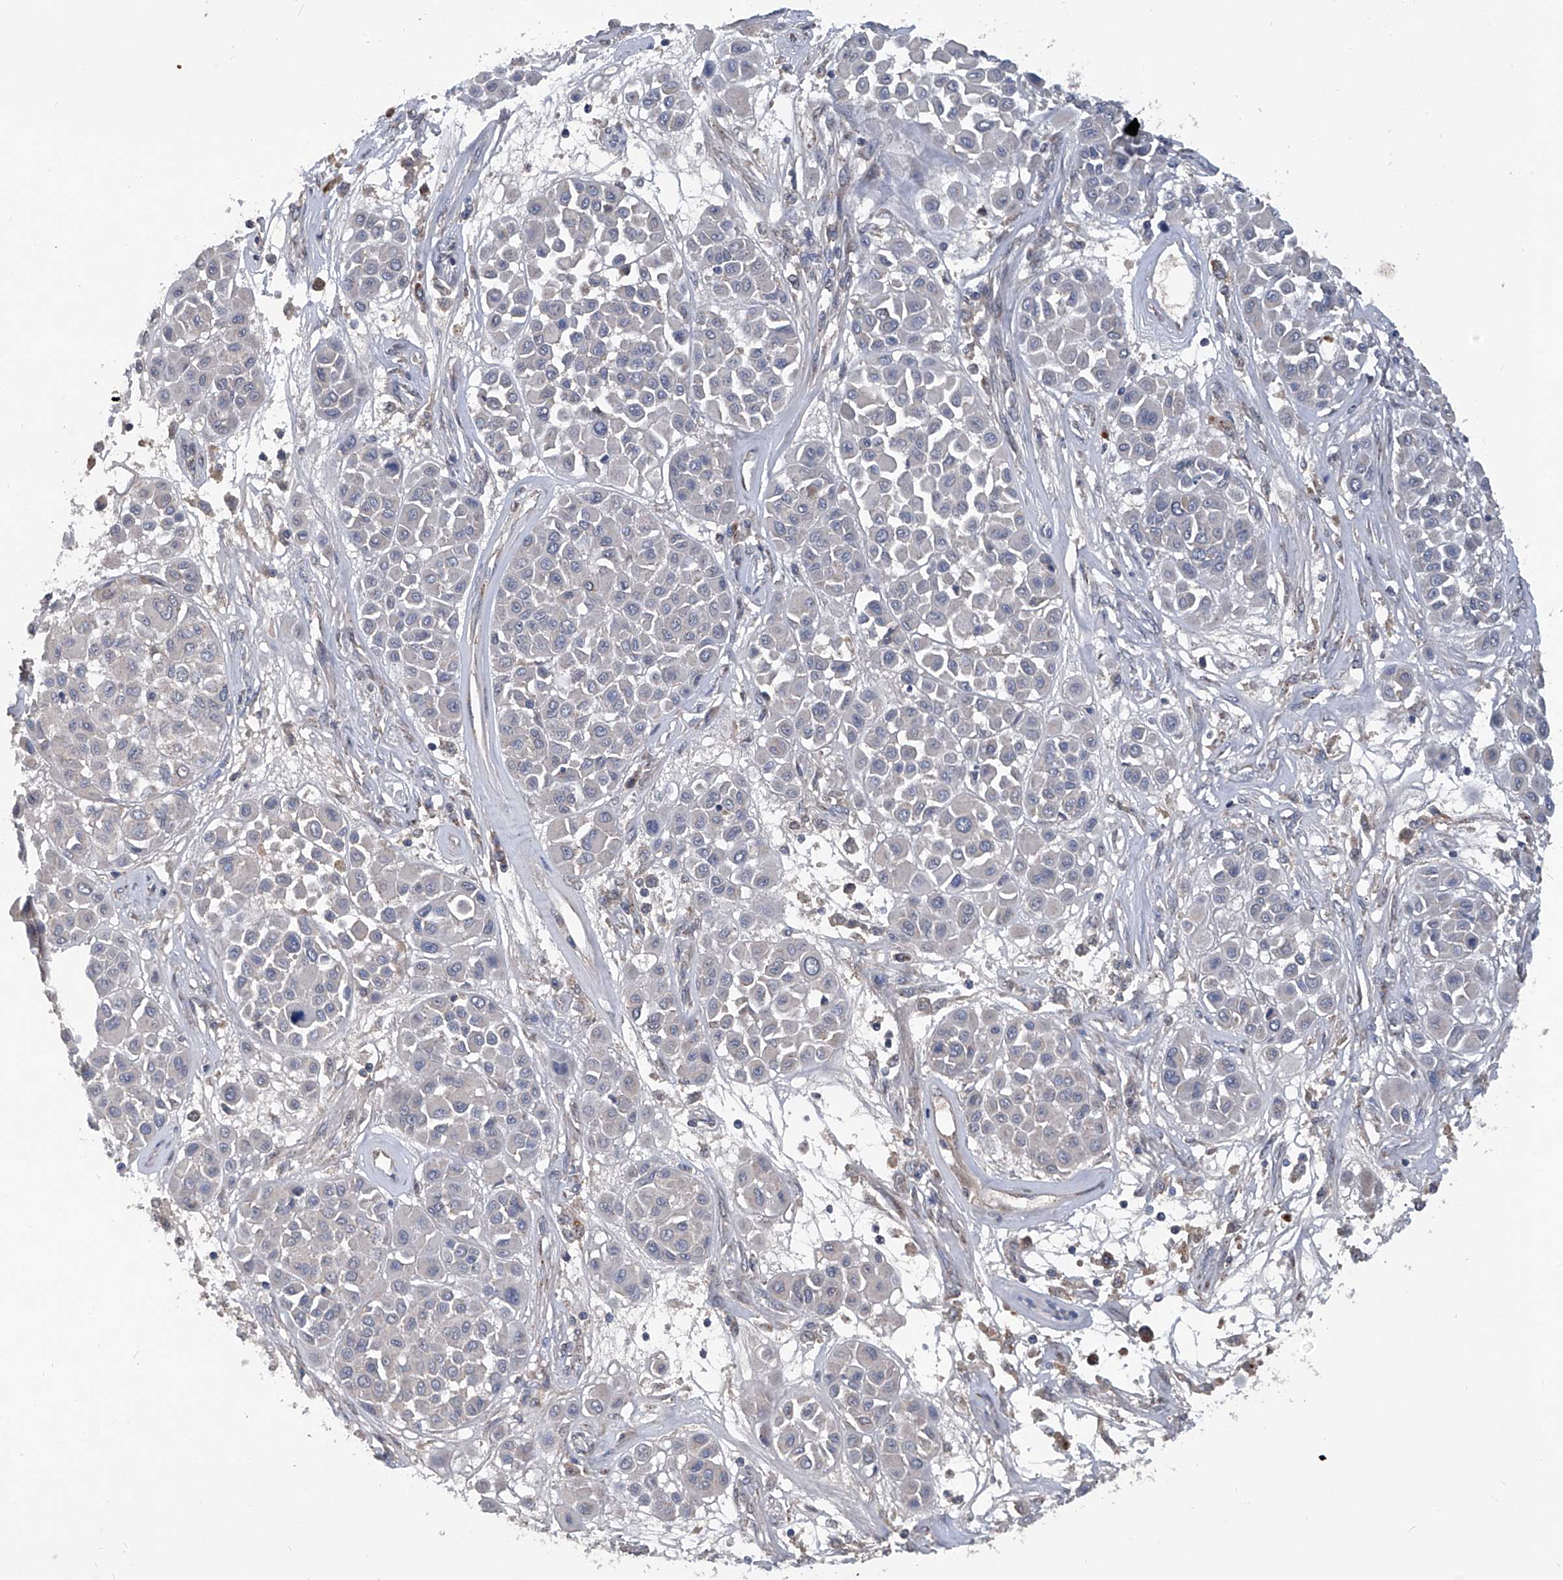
{"staining": {"intensity": "negative", "quantity": "none", "location": "none"}, "tissue": "melanoma", "cell_type": "Tumor cells", "image_type": "cancer", "snomed": [{"axis": "morphology", "description": "Malignant melanoma, Metastatic site"}, {"axis": "topography", "description": "Soft tissue"}], "caption": "Image shows no protein staining in tumor cells of malignant melanoma (metastatic site) tissue.", "gene": "PCSK5", "patient": {"sex": "male", "age": 41}}